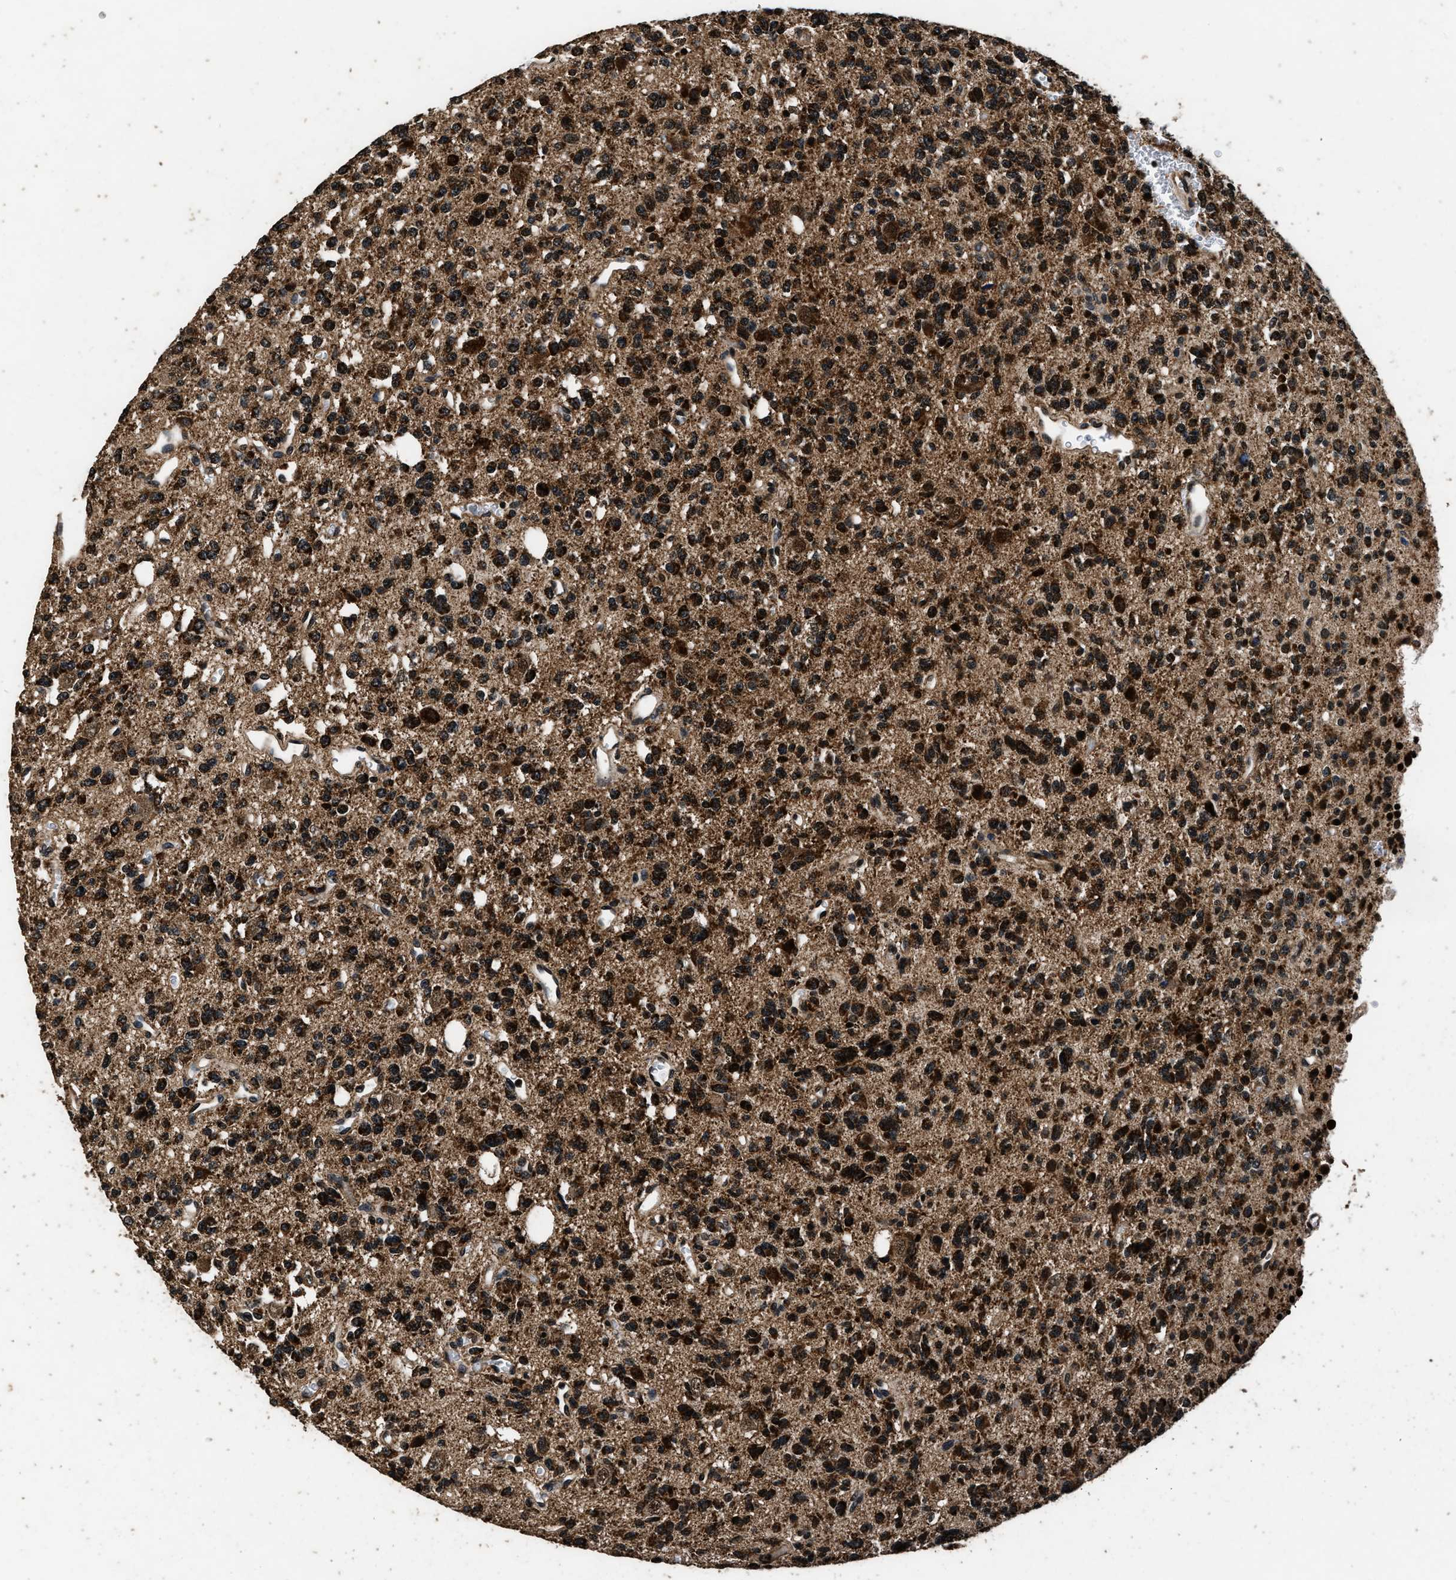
{"staining": {"intensity": "moderate", "quantity": ">75%", "location": "cytoplasmic/membranous"}, "tissue": "glioma", "cell_type": "Tumor cells", "image_type": "cancer", "snomed": [{"axis": "morphology", "description": "Glioma, malignant, Low grade"}, {"axis": "topography", "description": "Brain"}], "caption": "About >75% of tumor cells in glioma reveal moderate cytoplasmic/membranous protein staining as visualized by brown immunohistochemical staining.", "gene": "CSTF1", "patient": {"sex": "male", "age": 38}}